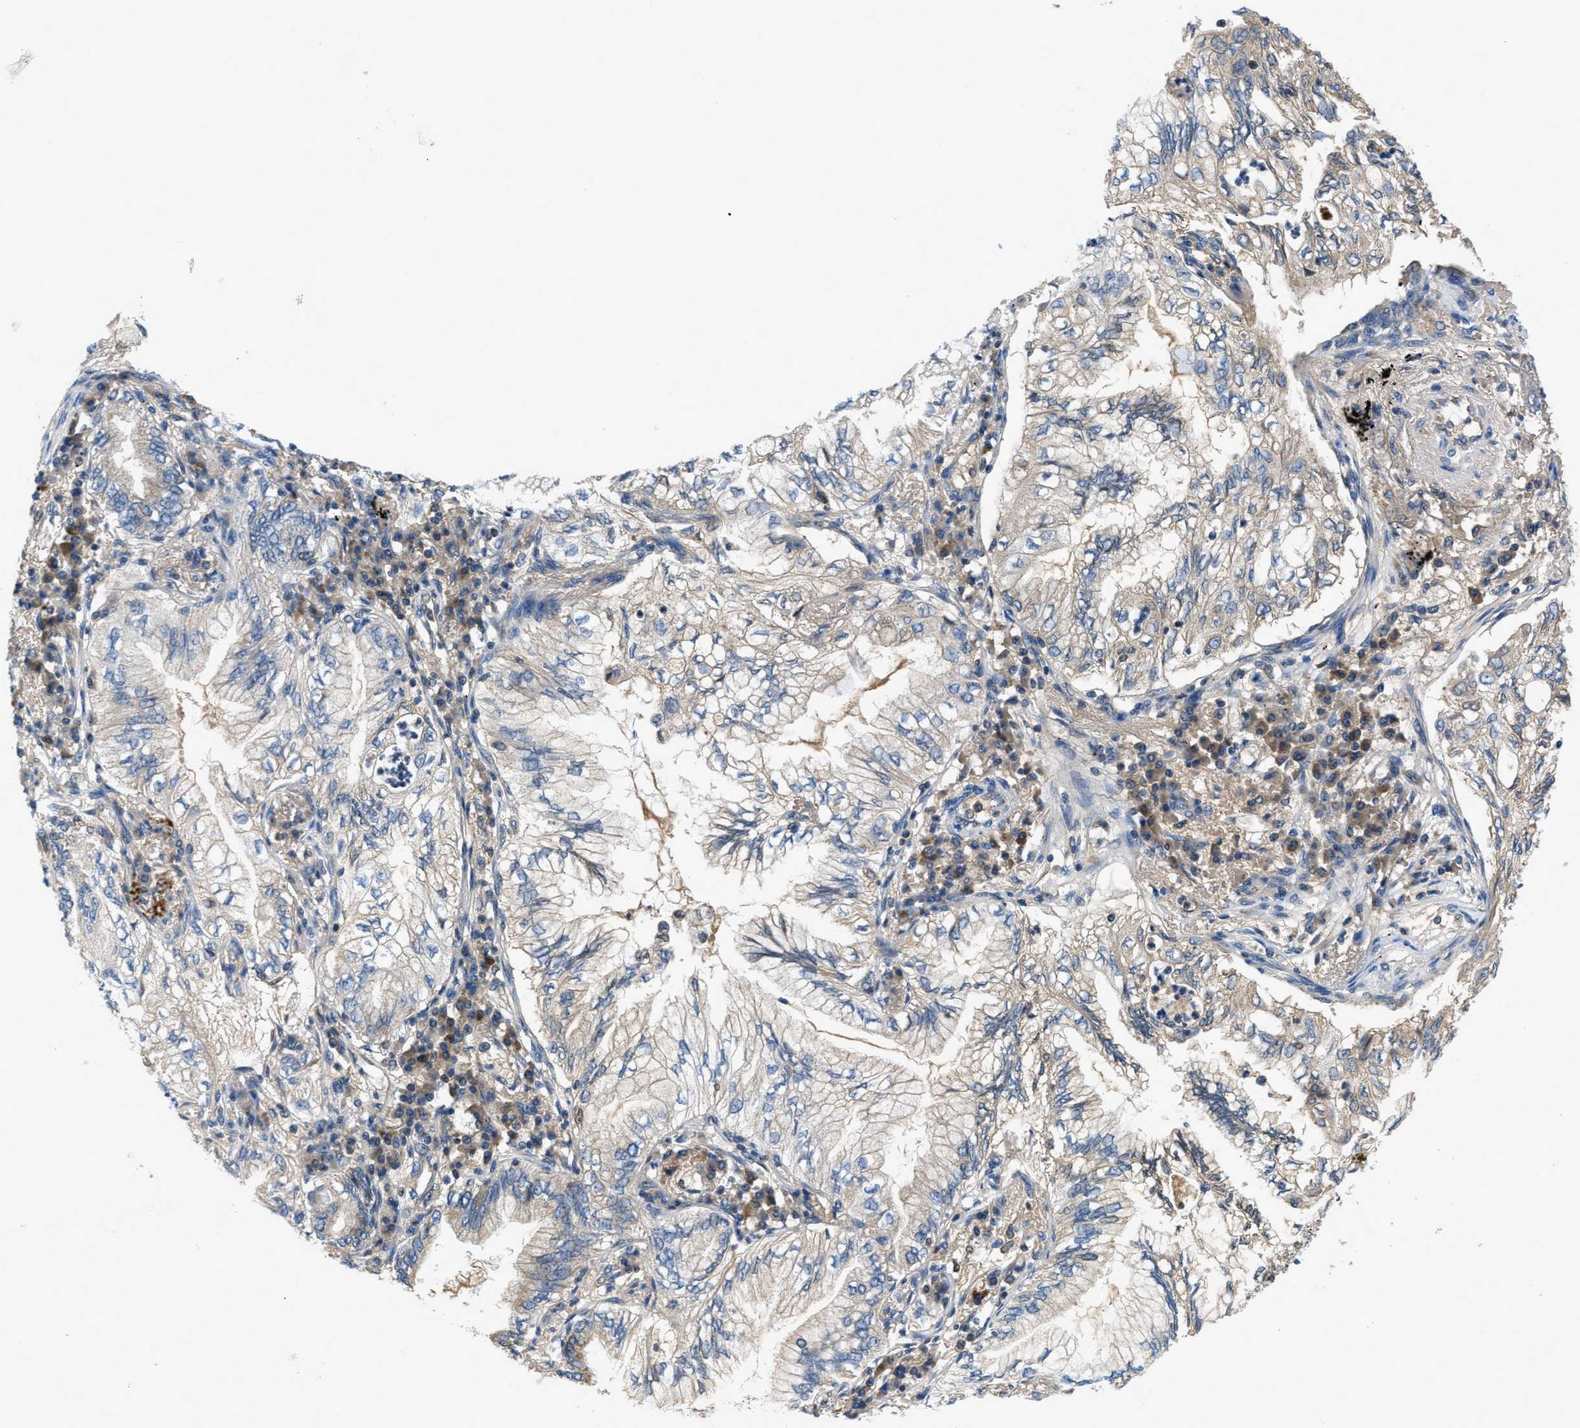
{"staining": {"intensity": "negative", "quantity": "none", "location": "none"}, "tissue": "lung cancer", "cell_type": "Tumor cells", "image_type": "cancer", "snomed": [{"axis": "morphology", "description": "Normal tissue, NOS"}, {"axis": "morphology", "description": "Adenocarcinoma, NOS"}, {"axis": "topography", "description": "Bronchus"}, {"axis": "topography", "description": "Lung"}], "caption": "Lung cancer (adenocarcinoma) stained for a protein using immunohistochemistry (IHC) demonstrates no expression tumor cells.", "gene": "PNKD", "patient": {"sex": "female", "age": 70}}